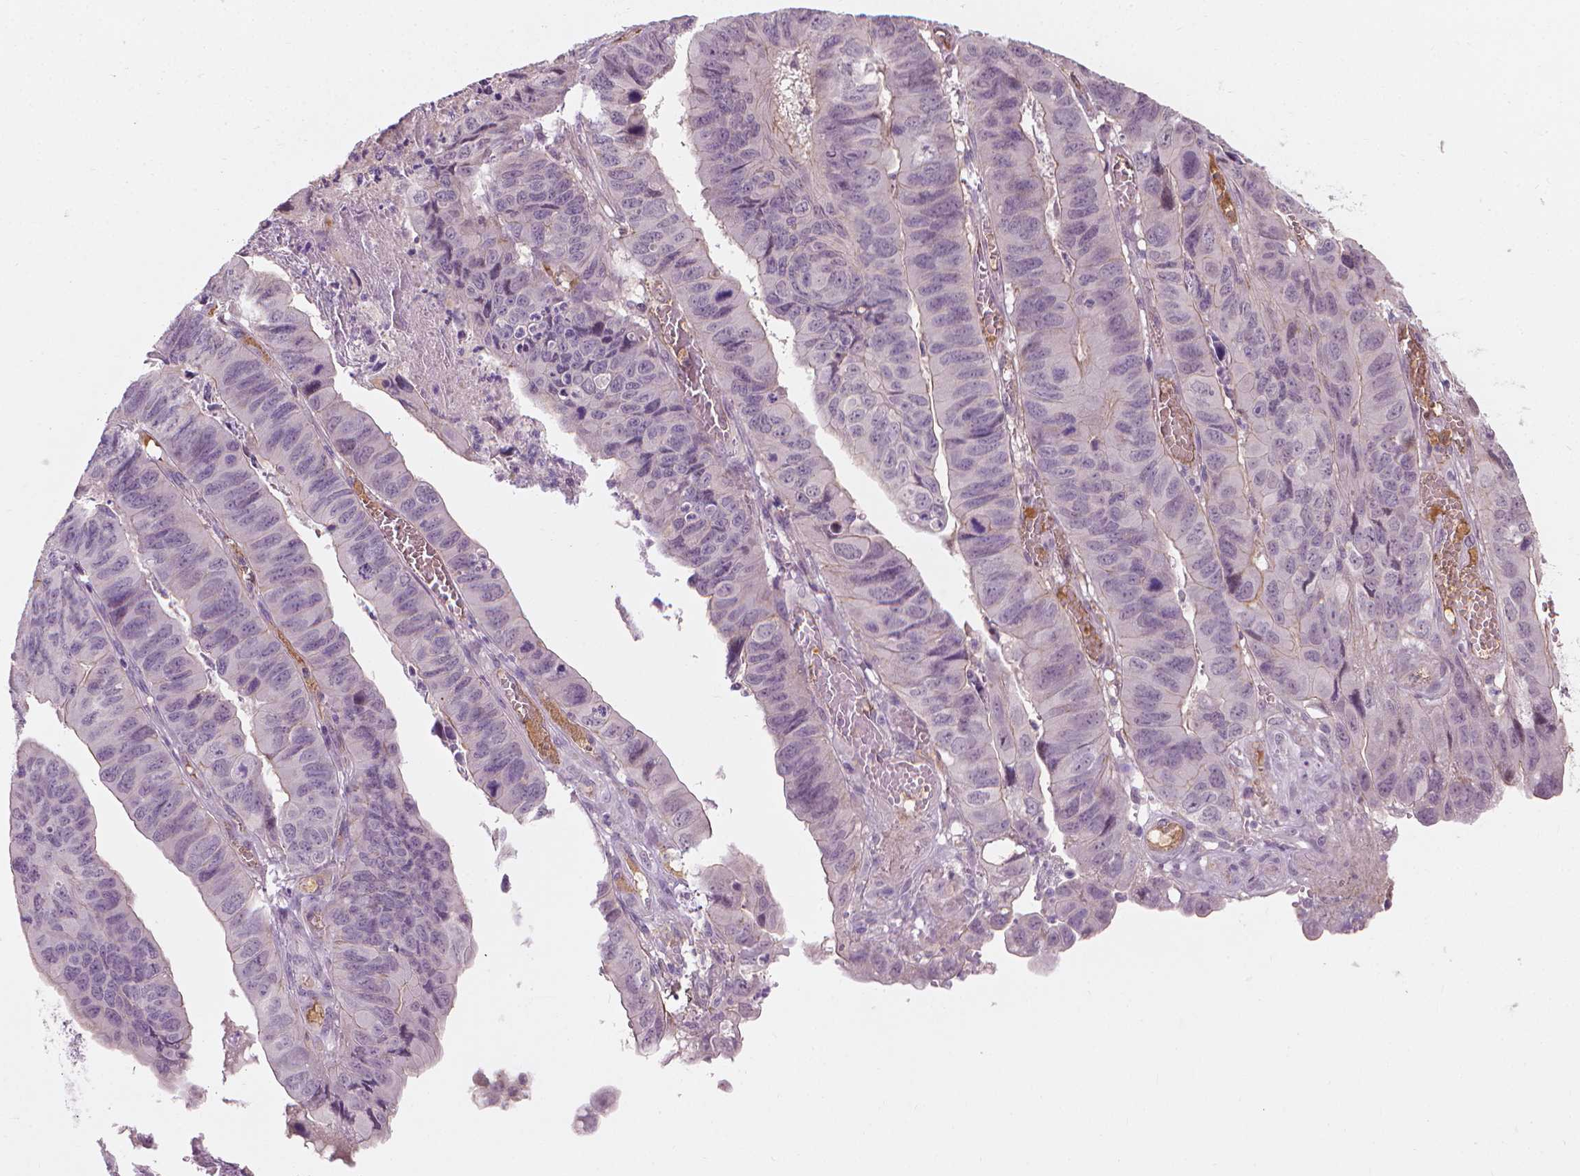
{"staining": {"intensity": "negative", "quantity": "none", "location": "none"}, "tissue": "stomach cancer", "cell_type": "Tumor cells", "image_type": "cancer", "snomed": [{"axis": "morphology", "description": "Adenocarcinoma, NOS"}, {"axis": "topography", "description": "Stomach, lower"}], "caption": "Immunohistochemistry of stomach cancer reveals no positivity in tumor cells.", "gene": "SAXO2", "patient": {"sex": "male", "age": 77}}